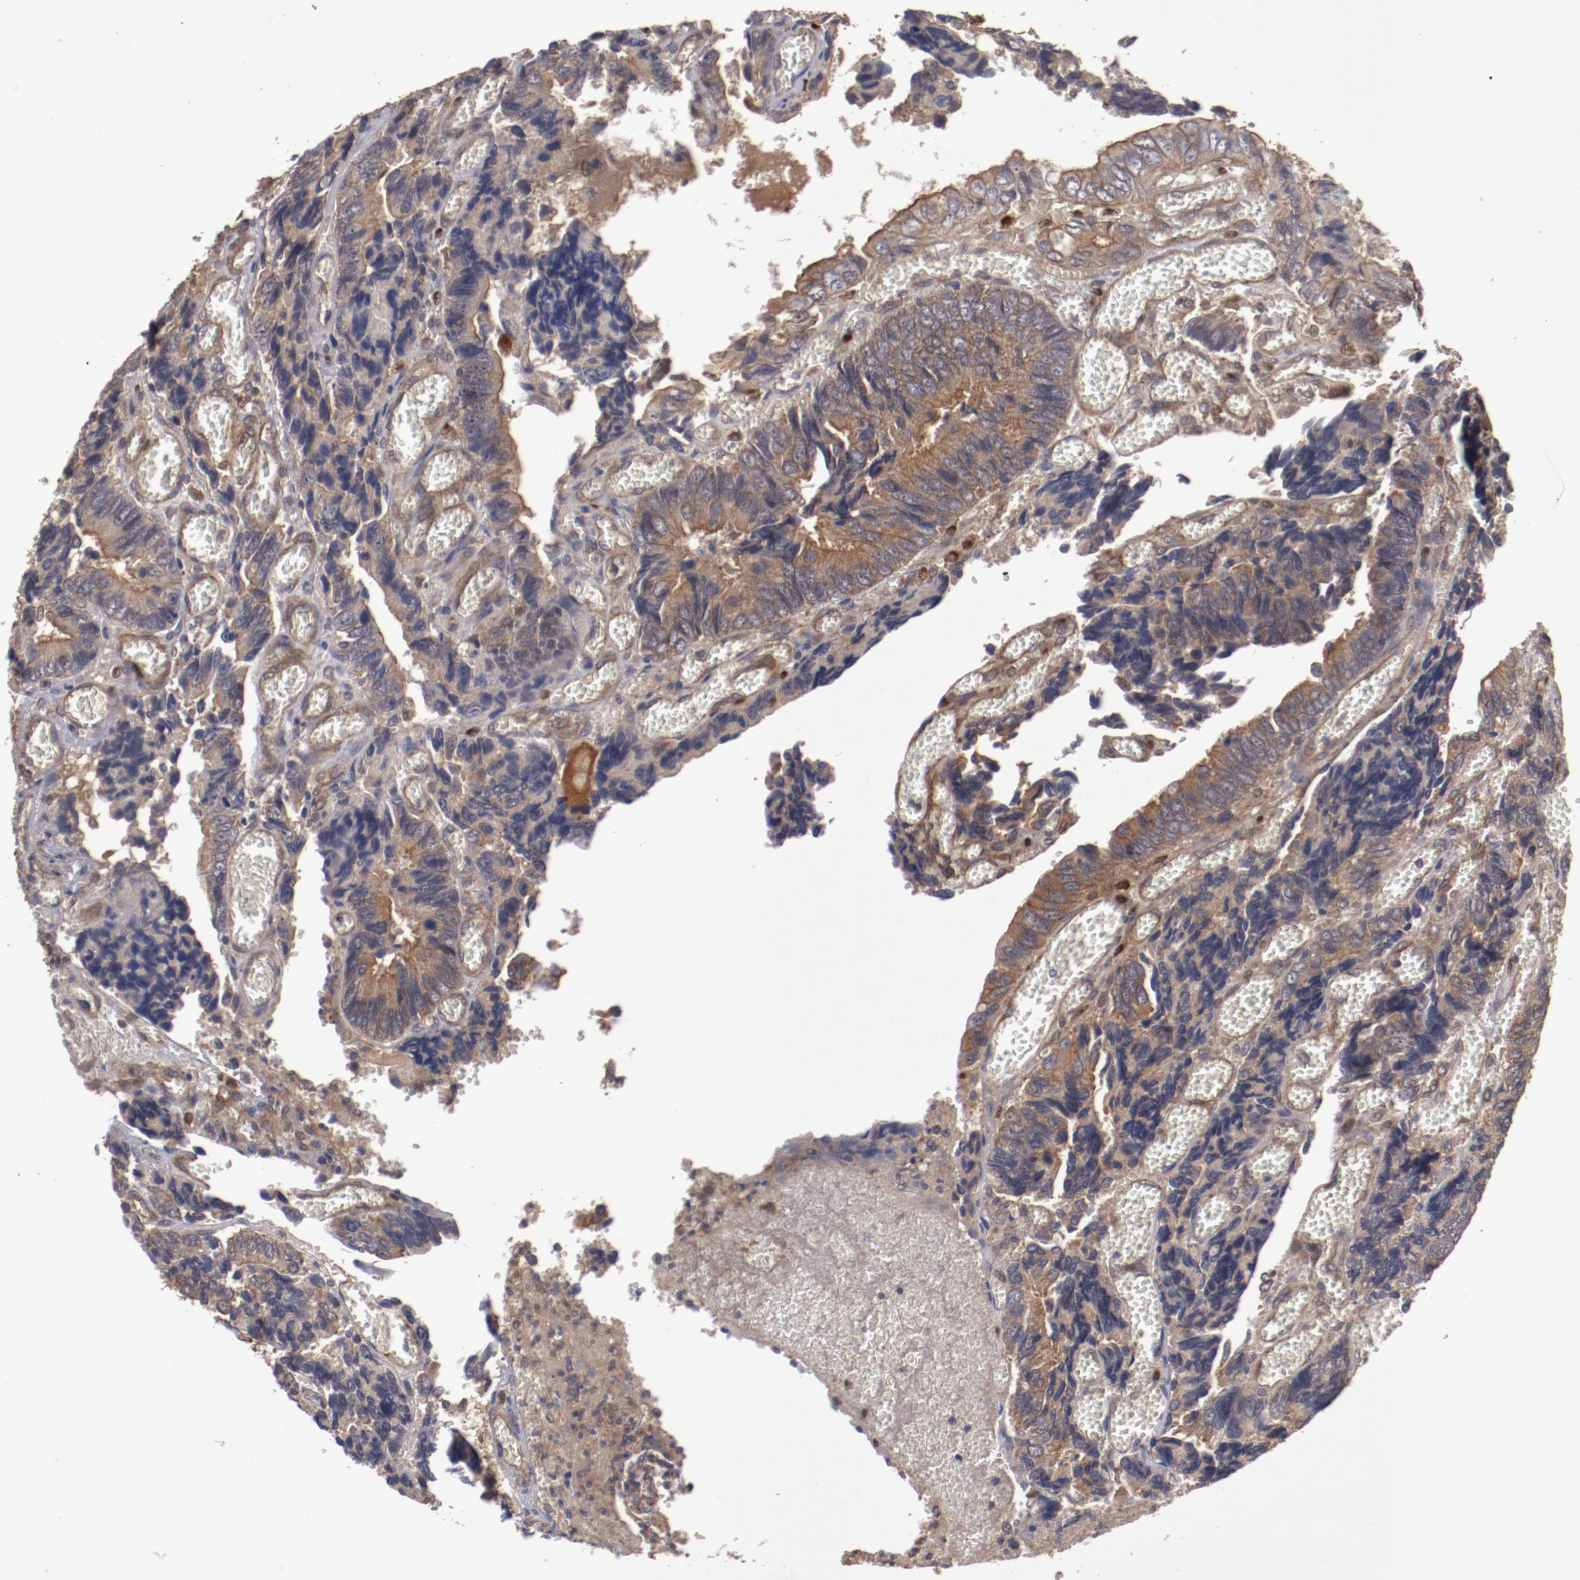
{"staining": {"intensity": "moderate", "quantity": ">75%", "location": "cytoplasmic/membranous"}, "tissue": "colorectal cancer", "cell_type": "Tumor cells", "image_type": "cancer", "snomed": [{"axis": "morphology", "description": "Adenocarcinoma, NOS"}, {"axis": "topography", "description": "Colon"}], "caption": "Tumor cells reveal moderate cytoplasmic/membranous staining in approximately >75% of cells in colorectal cancer (adenocarcinoma).", "gene": "DNAAF2", "patient": {"sex": "male", "age": 72}}